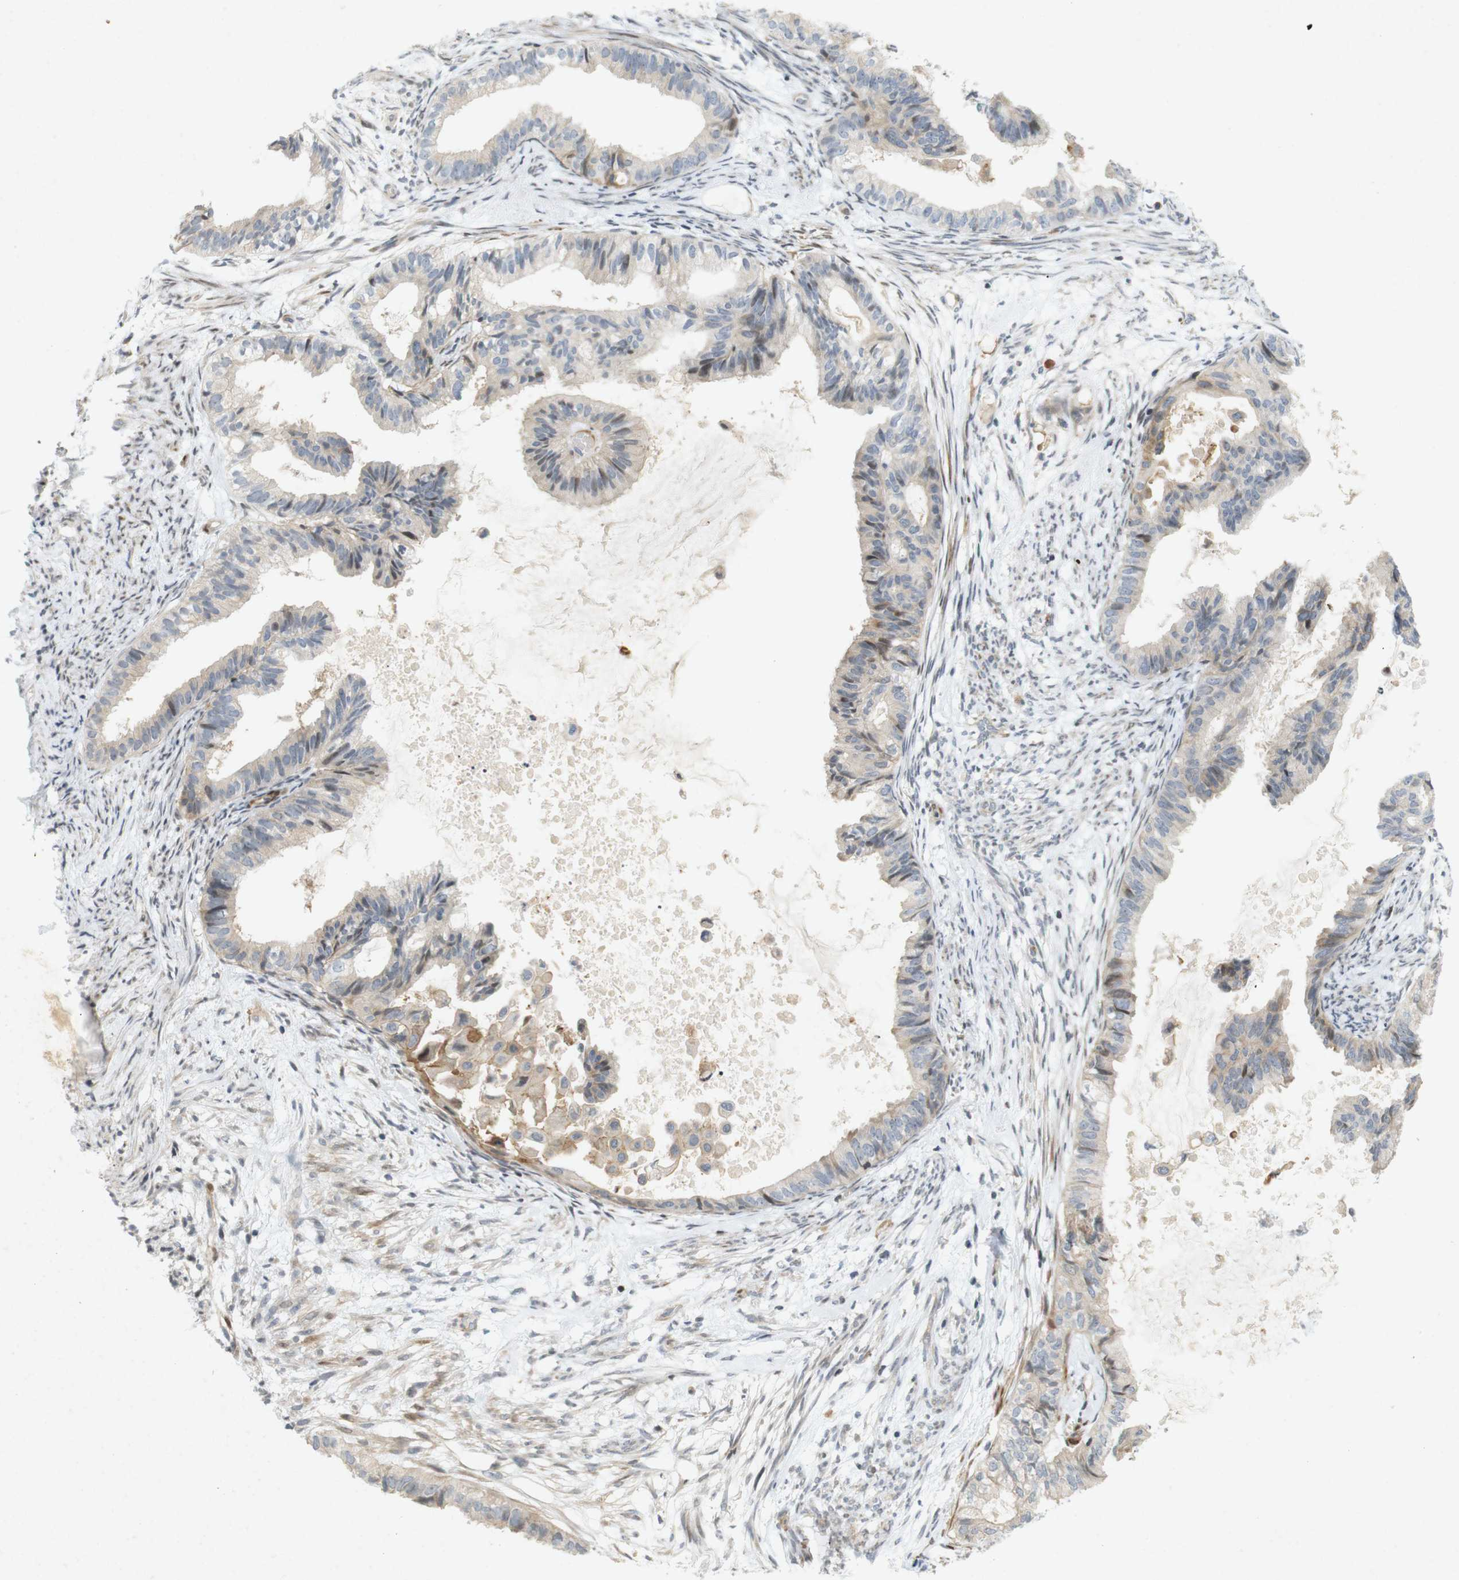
{"staining": {"intensity": "weak", "quantity": "<25%", "location": "cytoplasmic/membranous"}, "tissue": "cervical cancer", "cell_type": "Tumor cells", "image_type": "cancer", "snomed": [{"axis": "morphology", "description": "Normal tissue, NOS"}, {"axis": "morphology", "description": "Adenocarcinoma, NOS"}, {"axis": "topography", "description": "Cervix"}, {"axis": "topography", "description": "Endometrium"}], "caption": "Protein analysis of cervical cancer displays no significant expression in tumor cells.", "gene": "PPP1R14A", "patient": {"sex": "female", "age": 86}}